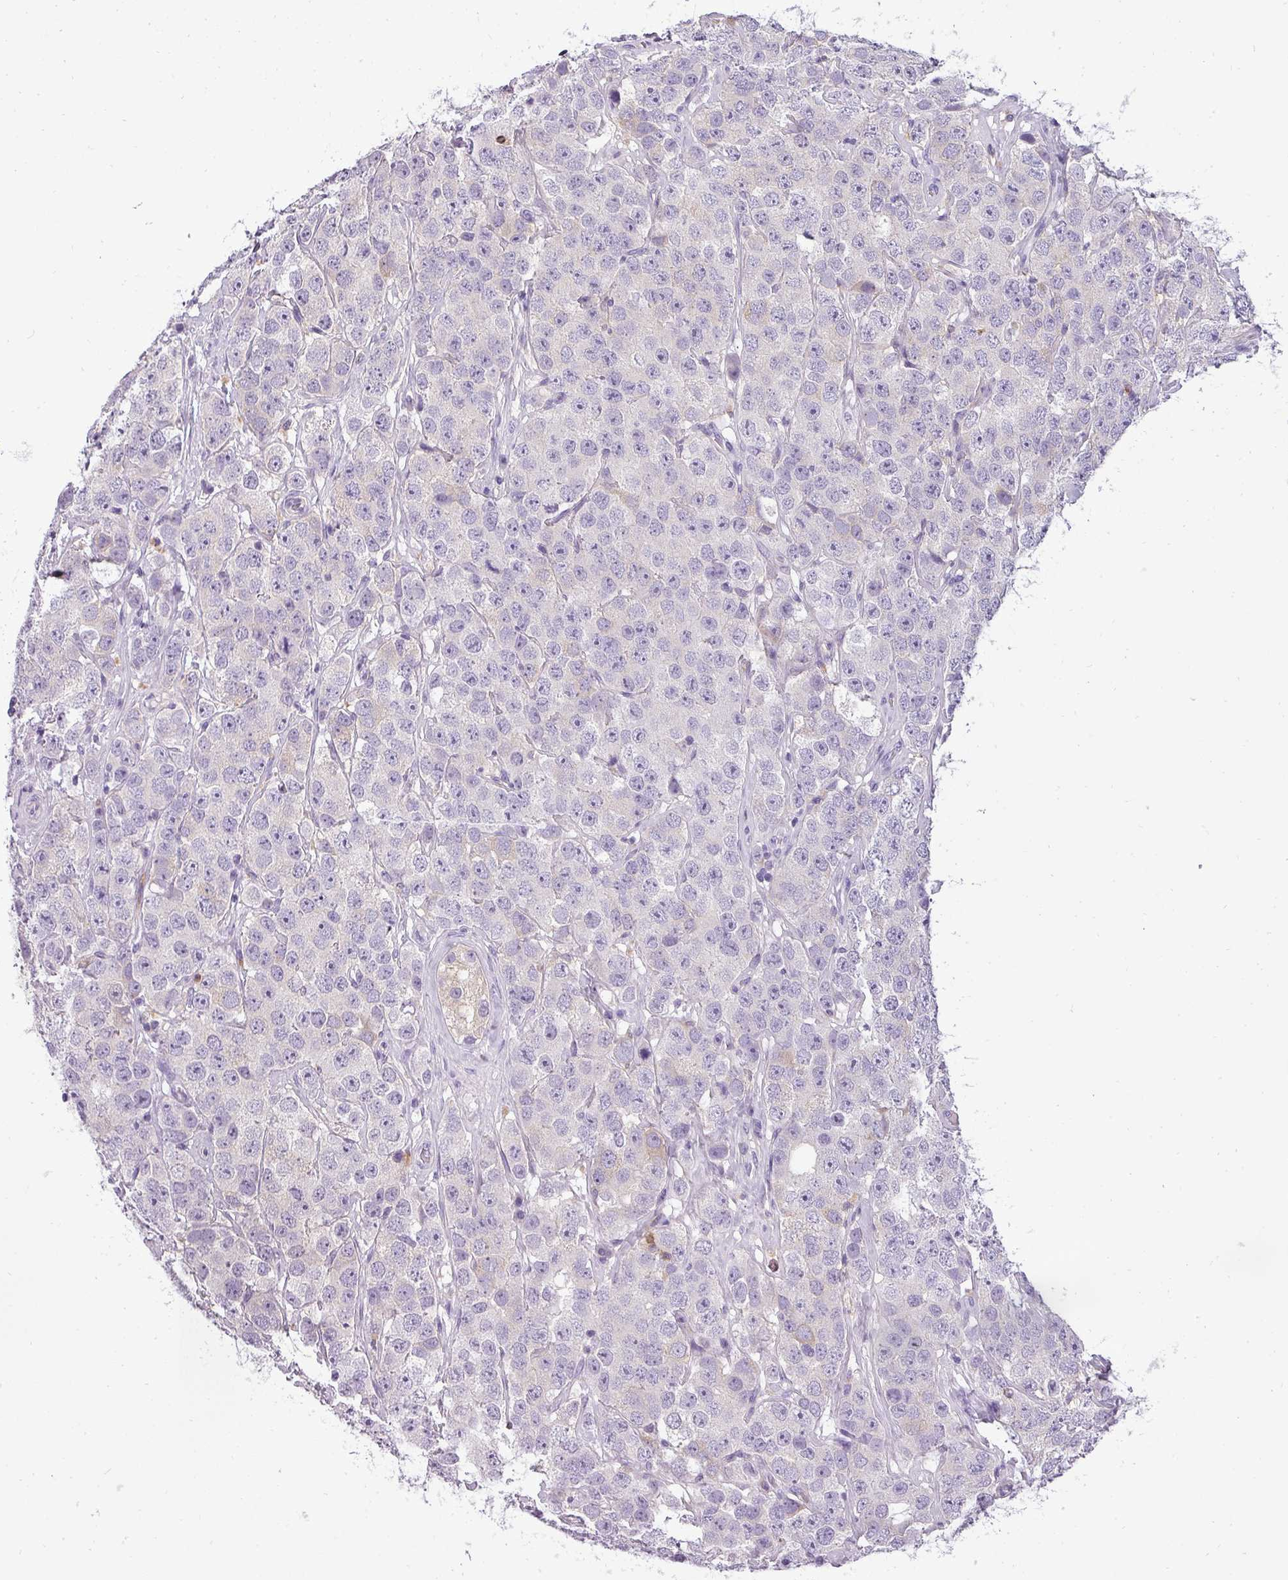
{"staining": {"intensity": "negative", "quantity": "none", "location": "none"}, "tissue": "testis cancer", "cell_type": "Tumor cells", "image_type": "cancer", "snomed": [{"axis": "morphology", "description": "Seminoma, NOS"}, {"axis": "topography", "description": "Testis"}], "caption": "Testis cancer was stained to show a protein in brown. There is no significant staining in tumor cells.", "gene": "ATP6V1D", "patient": {"sex": "male", "age": 28}}